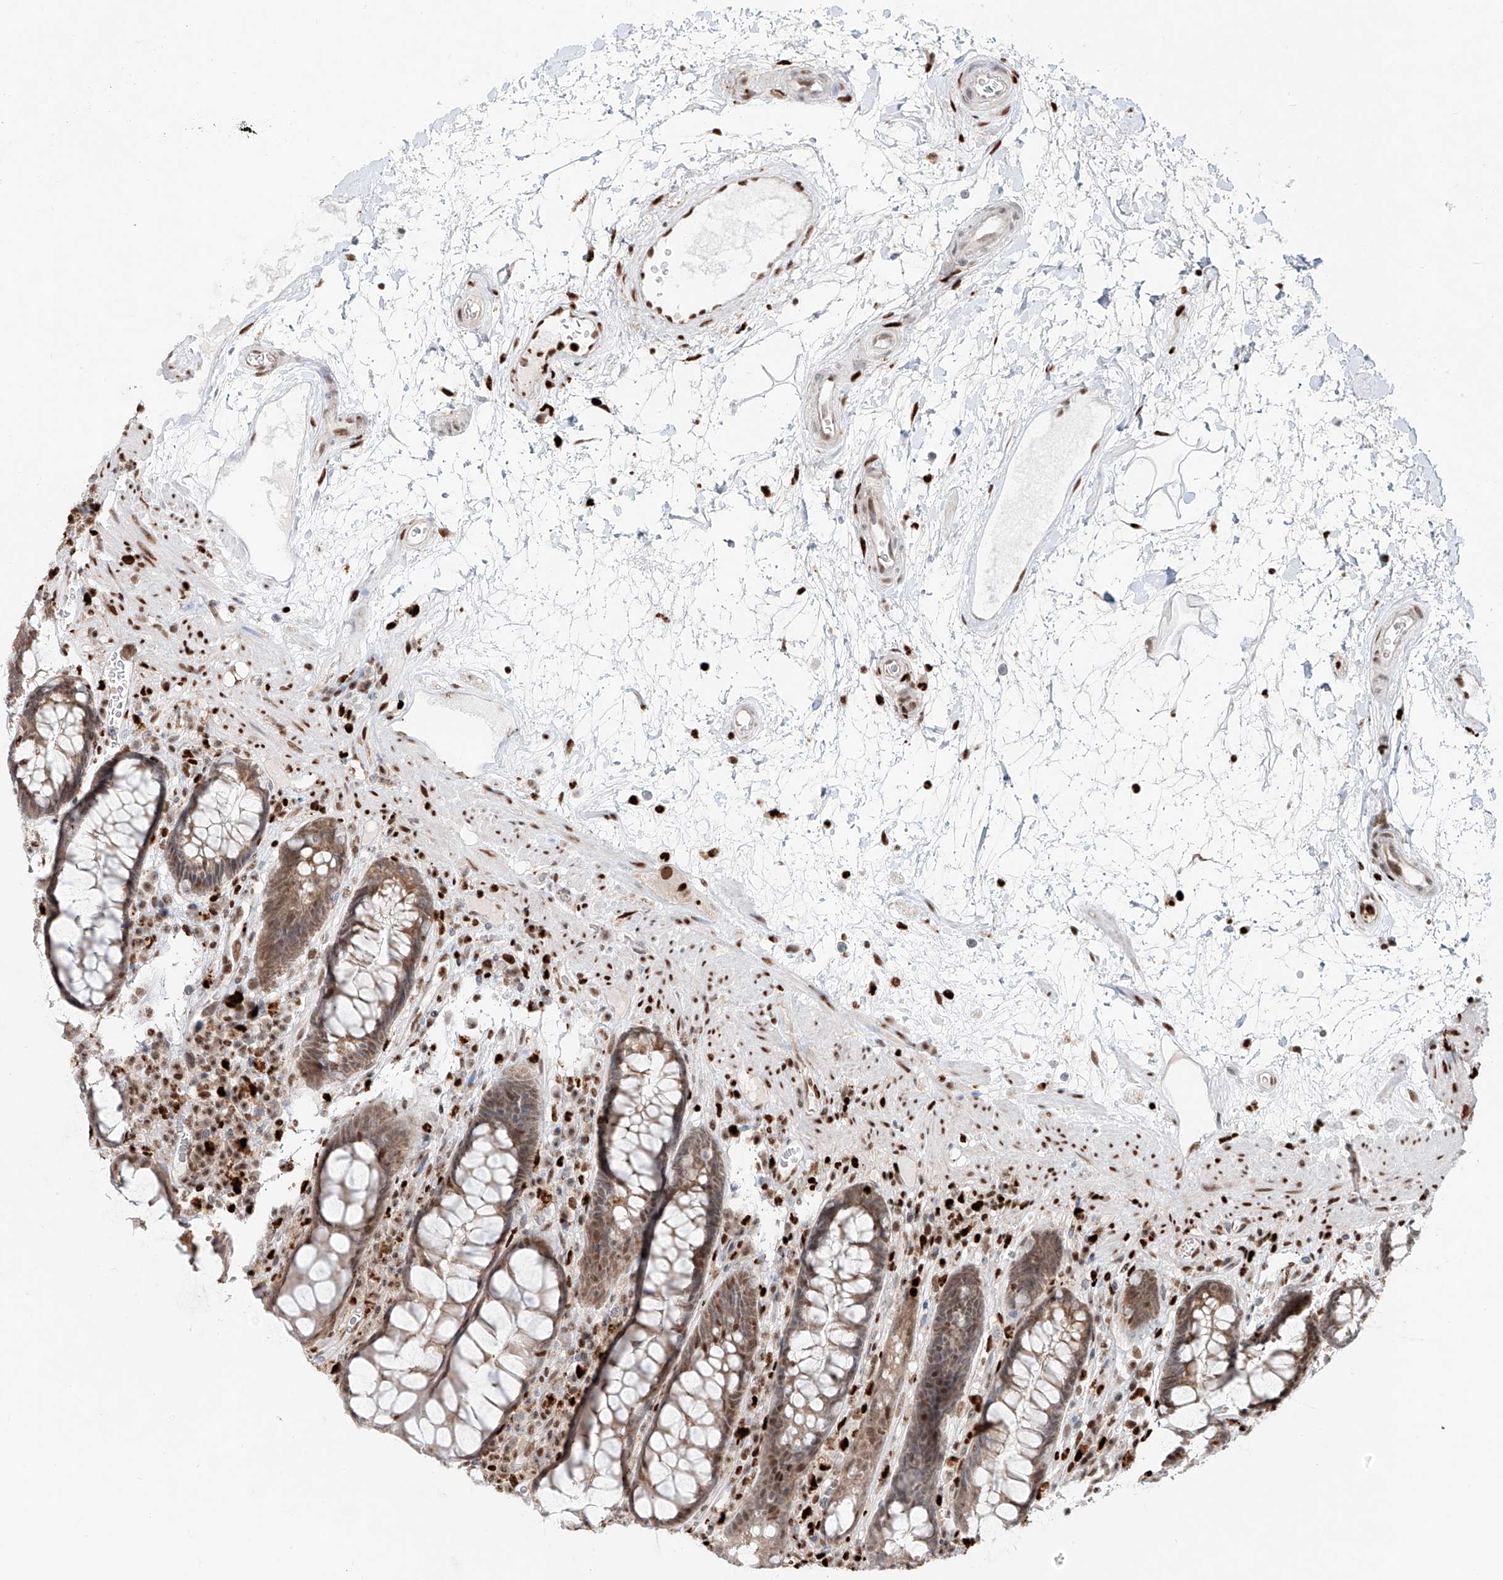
{"staining": {"intensity": "moderate", "quantity": "25%-75%", "location": "cytoplasmic/membranous,nuclear"}, "tissue": "rectum", "cell_type": "Glandular cells", "image_type": "normal", "snomed": [{"axis": "morphology", "description": "Normal tissue, NOS"}, {"axis": "topography", "description": "Rectum"}], "caption": "Protein analysis of unremarkable rectum demonstrates moderate cytoplasmic/membranous,nuclear expression in about 25%-75% of glandular cells.", "gene": "DZIP1L", "patient": {"sex": "male", "age": 64}}